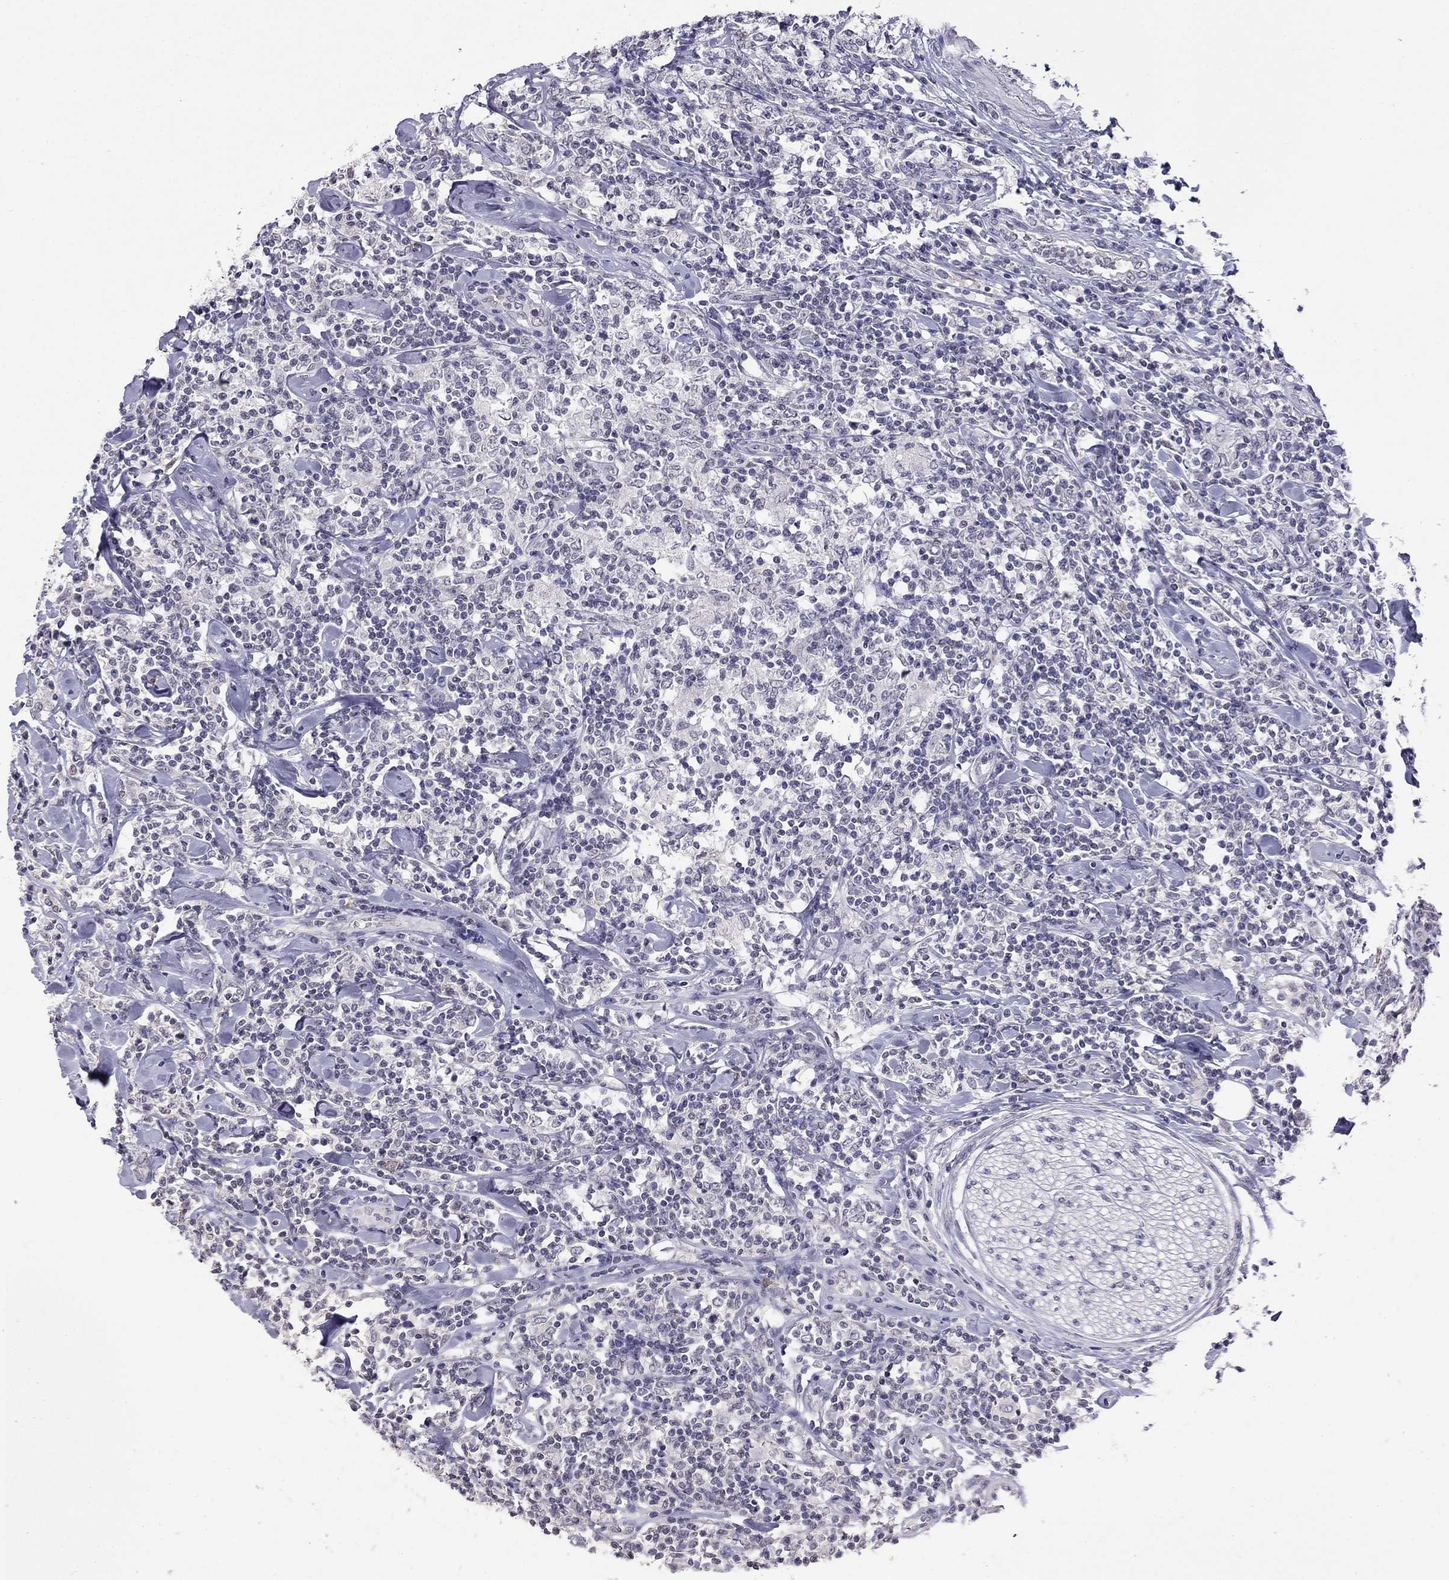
{"staining": {"intensity": "negative", "quantity": "none", "location": "none"}, "tissue": "lymphoma", "cell_type": "Tumor cells", "image_type": "cancer", "snomed": [{"axis": "morphology", "description": "Malignant lymphoma, non-Hodgkin's type, High grade"}, {"axis": "topography", "description": "Lymph node"}], "caption": "Histopathology image shows no protein positivity in tumor cells of high-grade malignant lymphoma, non-Hodgkin's type tissue.", "gene": "WNK3", "patient": {"sex": "female", "age": 84}}